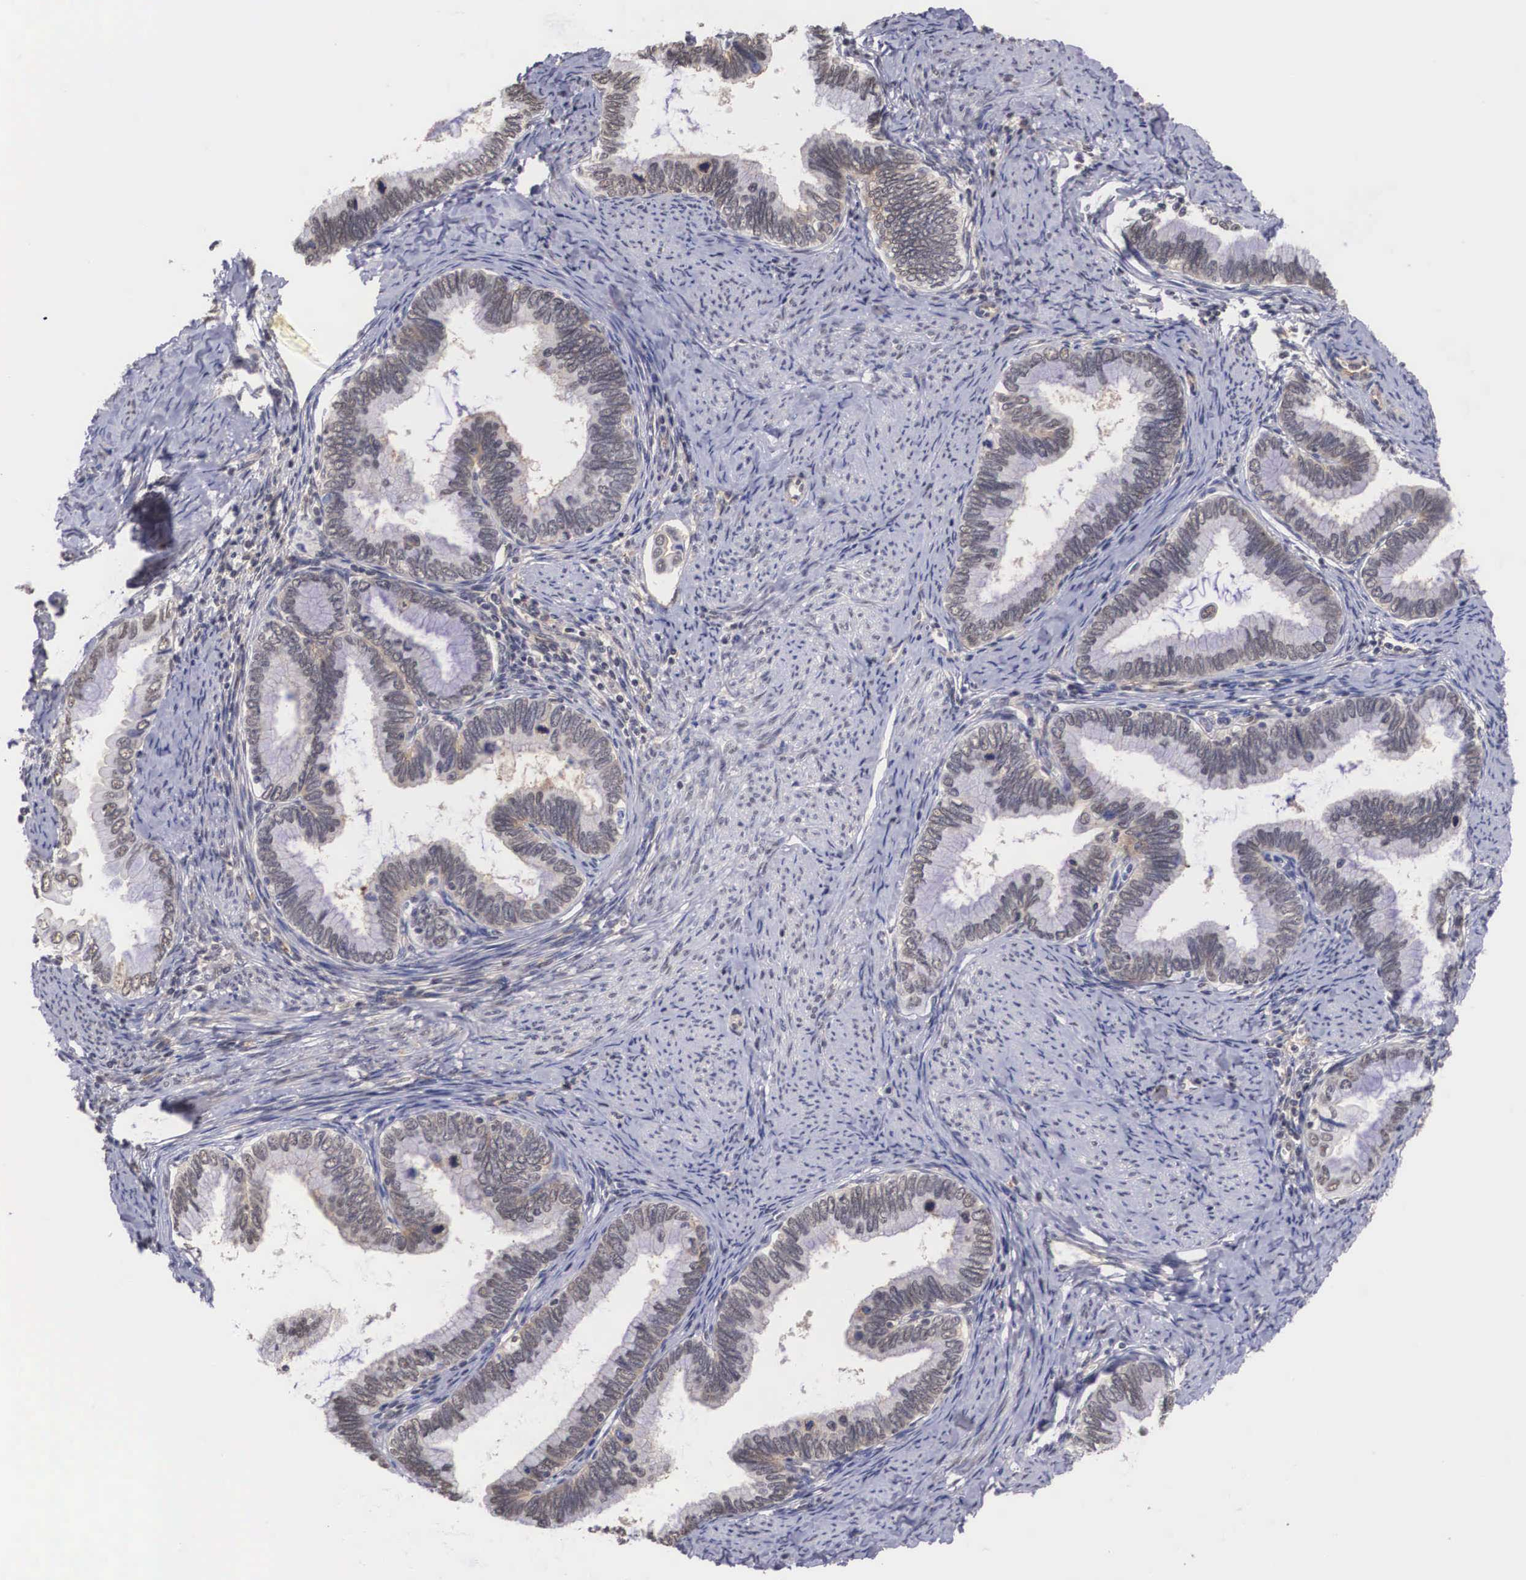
{"staining": {"intensity": "weak", "quantity": "<25%", "location": "cytoplasmic/membranous"}, "tissue": "cervical cancer", "cell_type": "Tumor cells", "image_type": "cancer", "snomed": [{"axis": "morphology", "description": "Adenocarcinoma, NOS"}, {"axis": "topography", "description": "Cervix"}], "caption": "The micrograph exhibits no significant positivity in tumor cells of adenocarcinoma (cervical).", "gene": "NR4A2", "patient": {"sex": "female", "age": 49}}